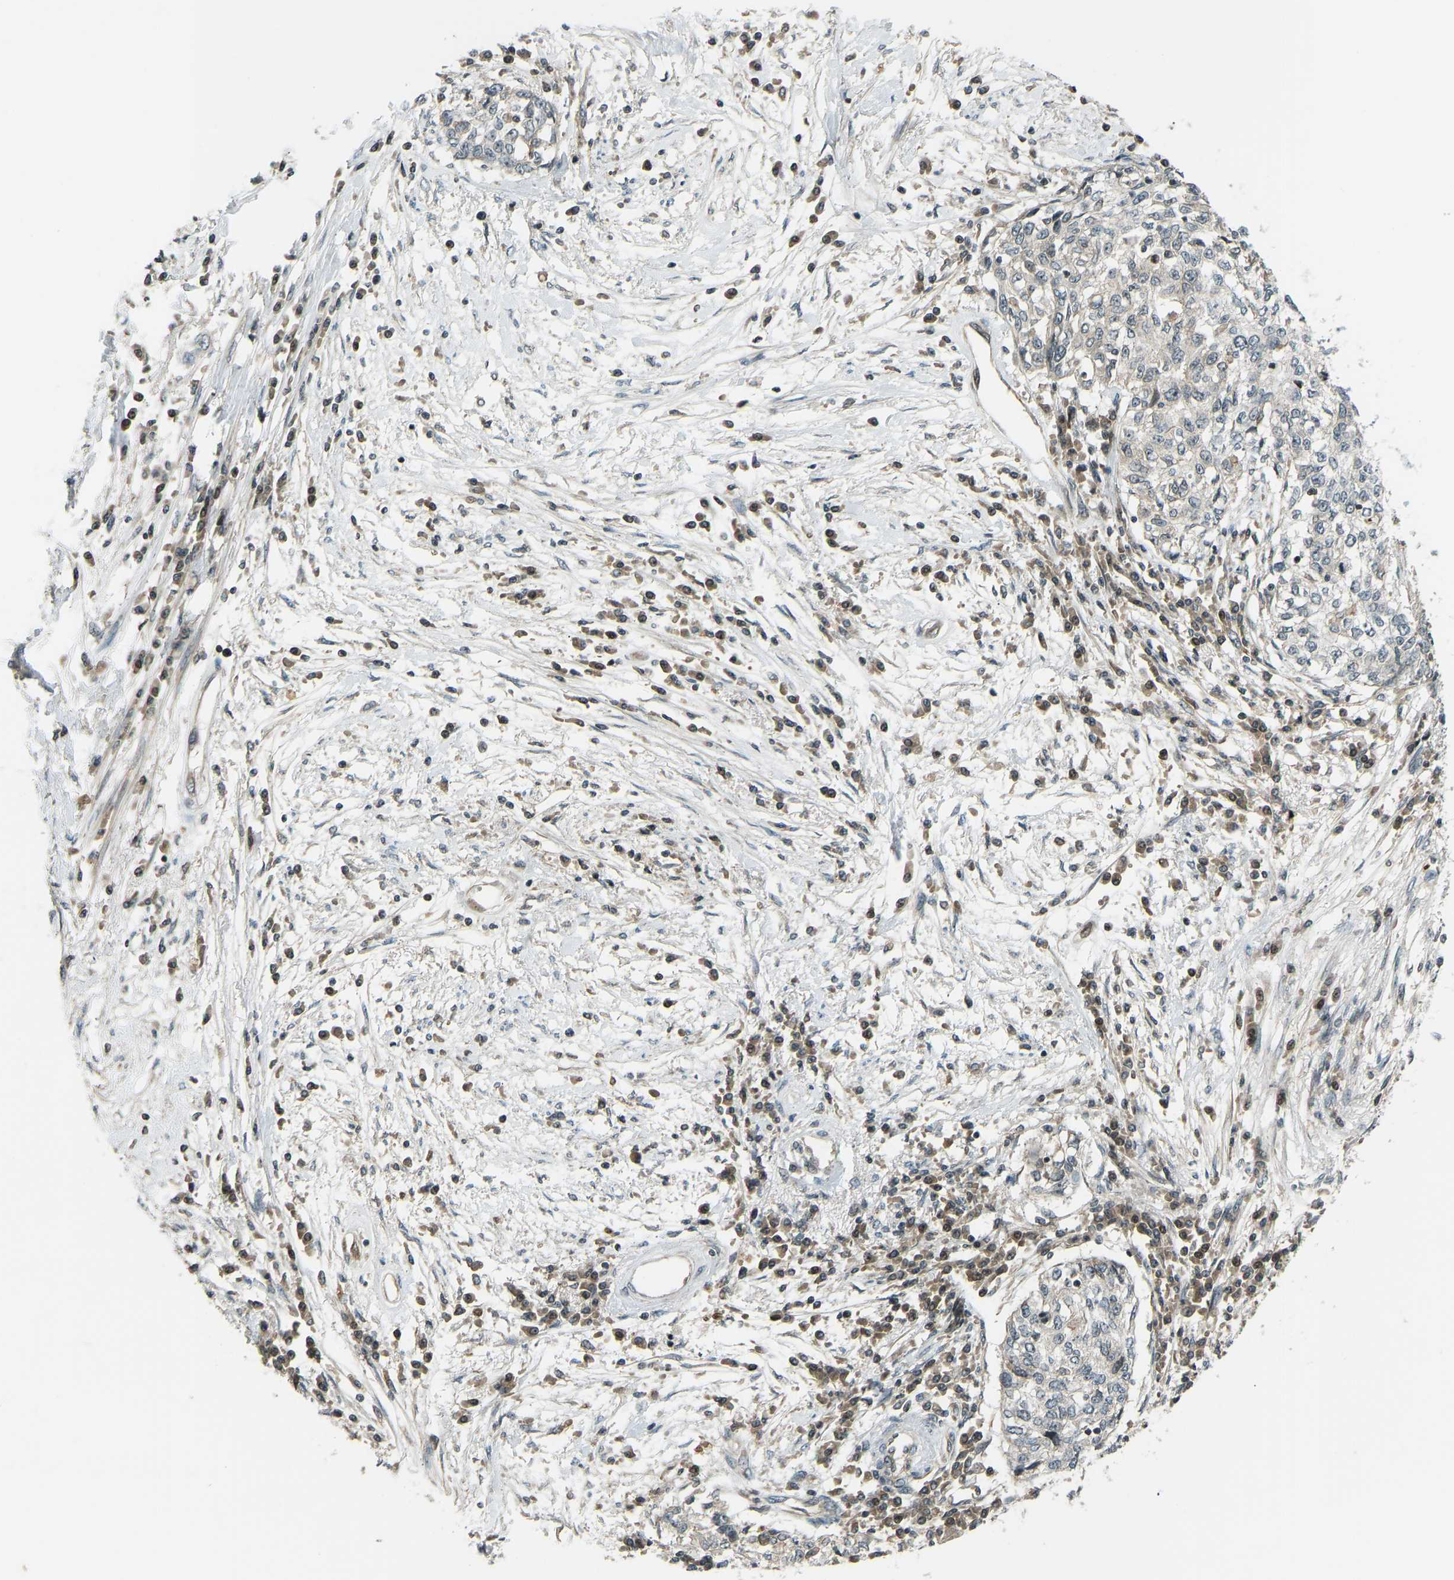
{"staining": {"intensity": "negative", "quantity": "none", "location": "none"}, "tissue": "cervical cancer", "cell_type": "Tumor cells", "image_type": "cancer", "snomed": [{"axis": "morphology", "description": "Squamous cell carcinoma, NOS"}, {"axis": "topography", "description": "Cervix"}], "caption": "Immunohistochemistry of squamous cell carcinoma (cervical) shows no positivity in tumor cells.", "gene": "SVOPL", "patient": {"sex": "female", "age": 57}}